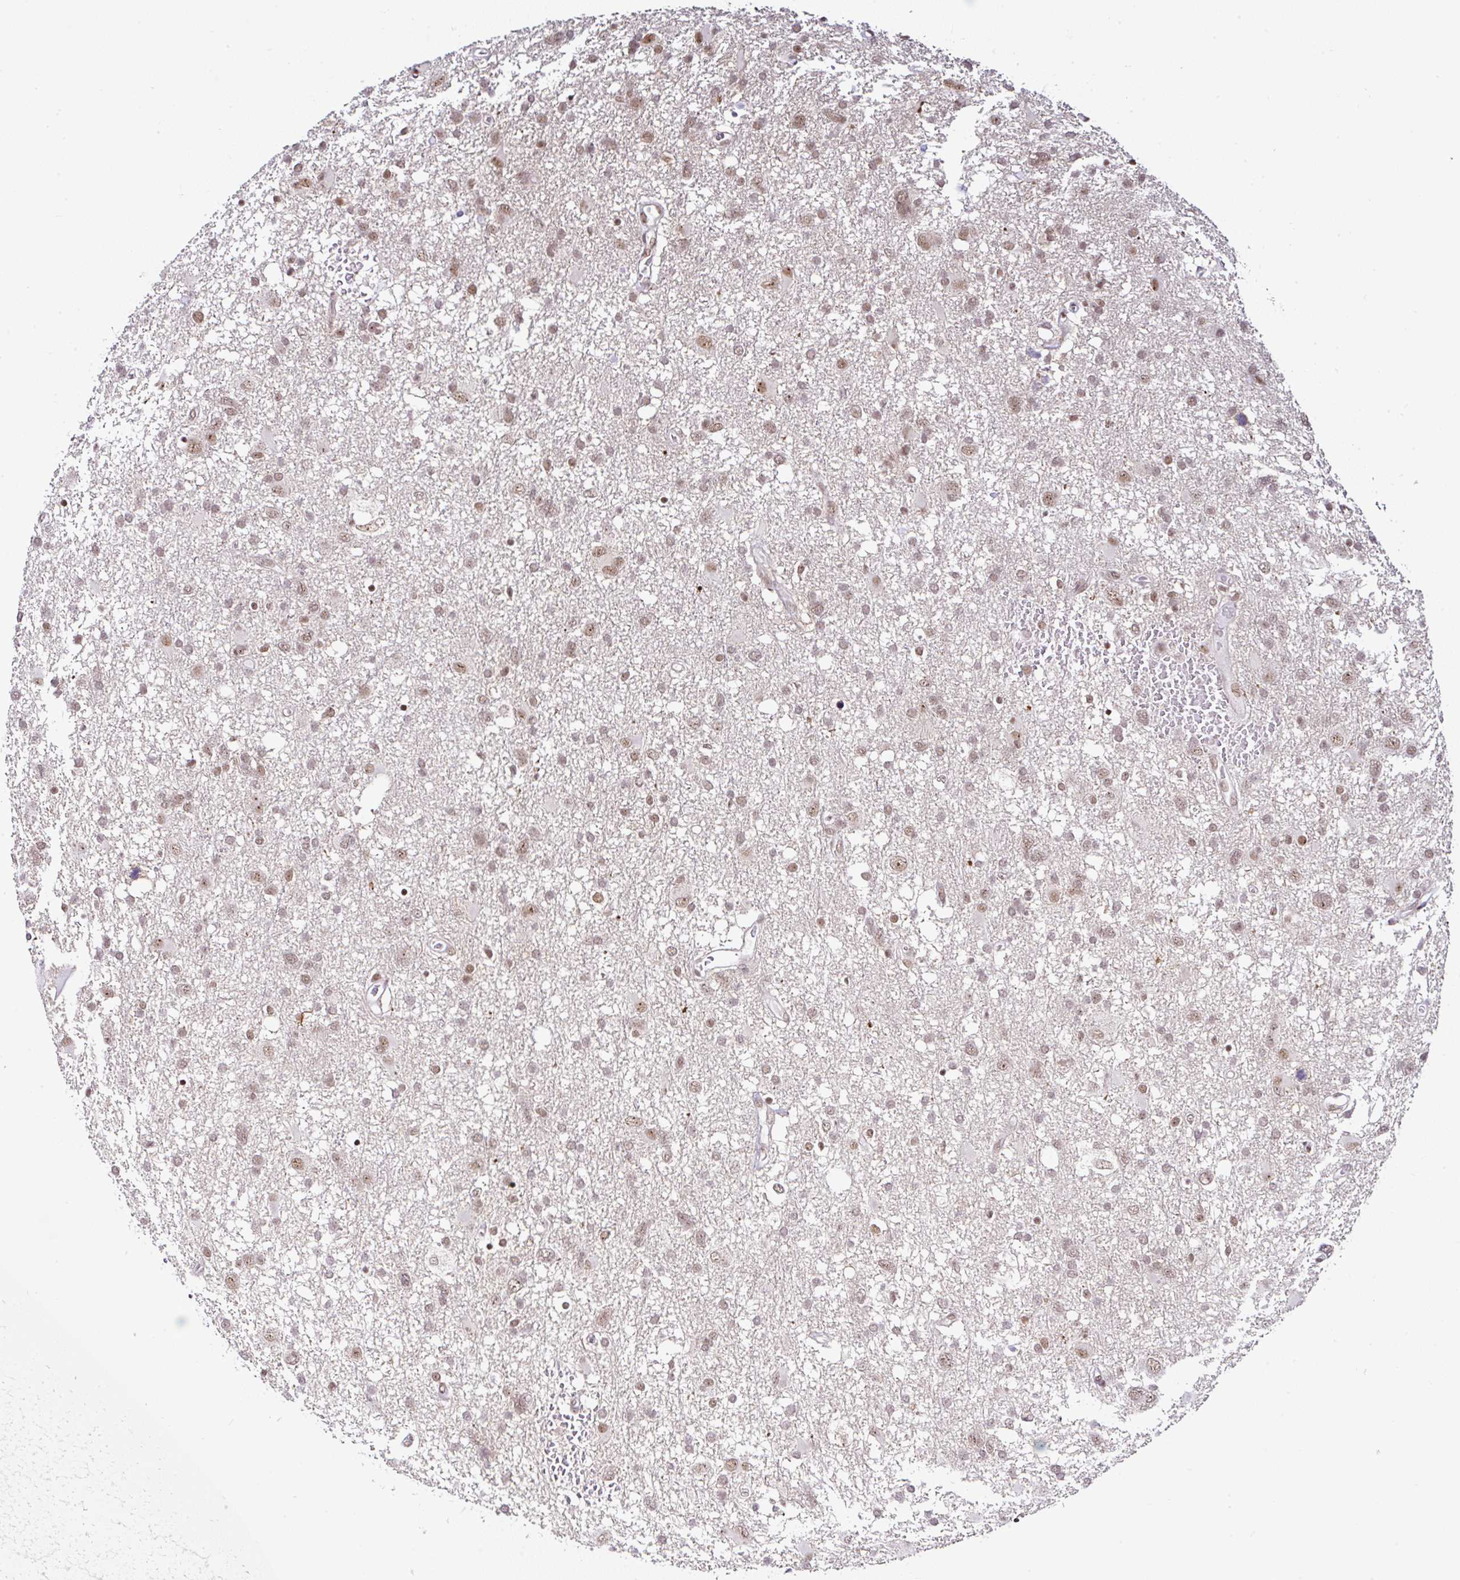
{"staining": {"intensity": "moderate", "quantity": ">75%", "location": "nuclear"}, "tissue": "glioma", "cell_type": "Tumor cells", "image_type": "cancer", "snomed": [{"axis": "morphology", "description": "Glioma, malignant, High grade"}, {"axis": "topography", "description": "Brain"}], "caption": "Glioma stained with DAB immunohistochemistry displays medium levels of moderate nuclear staining in approximately >75% of tumor cells.", "gene": "PTPN2", "patient": {"sex": "male", "age": 61}}